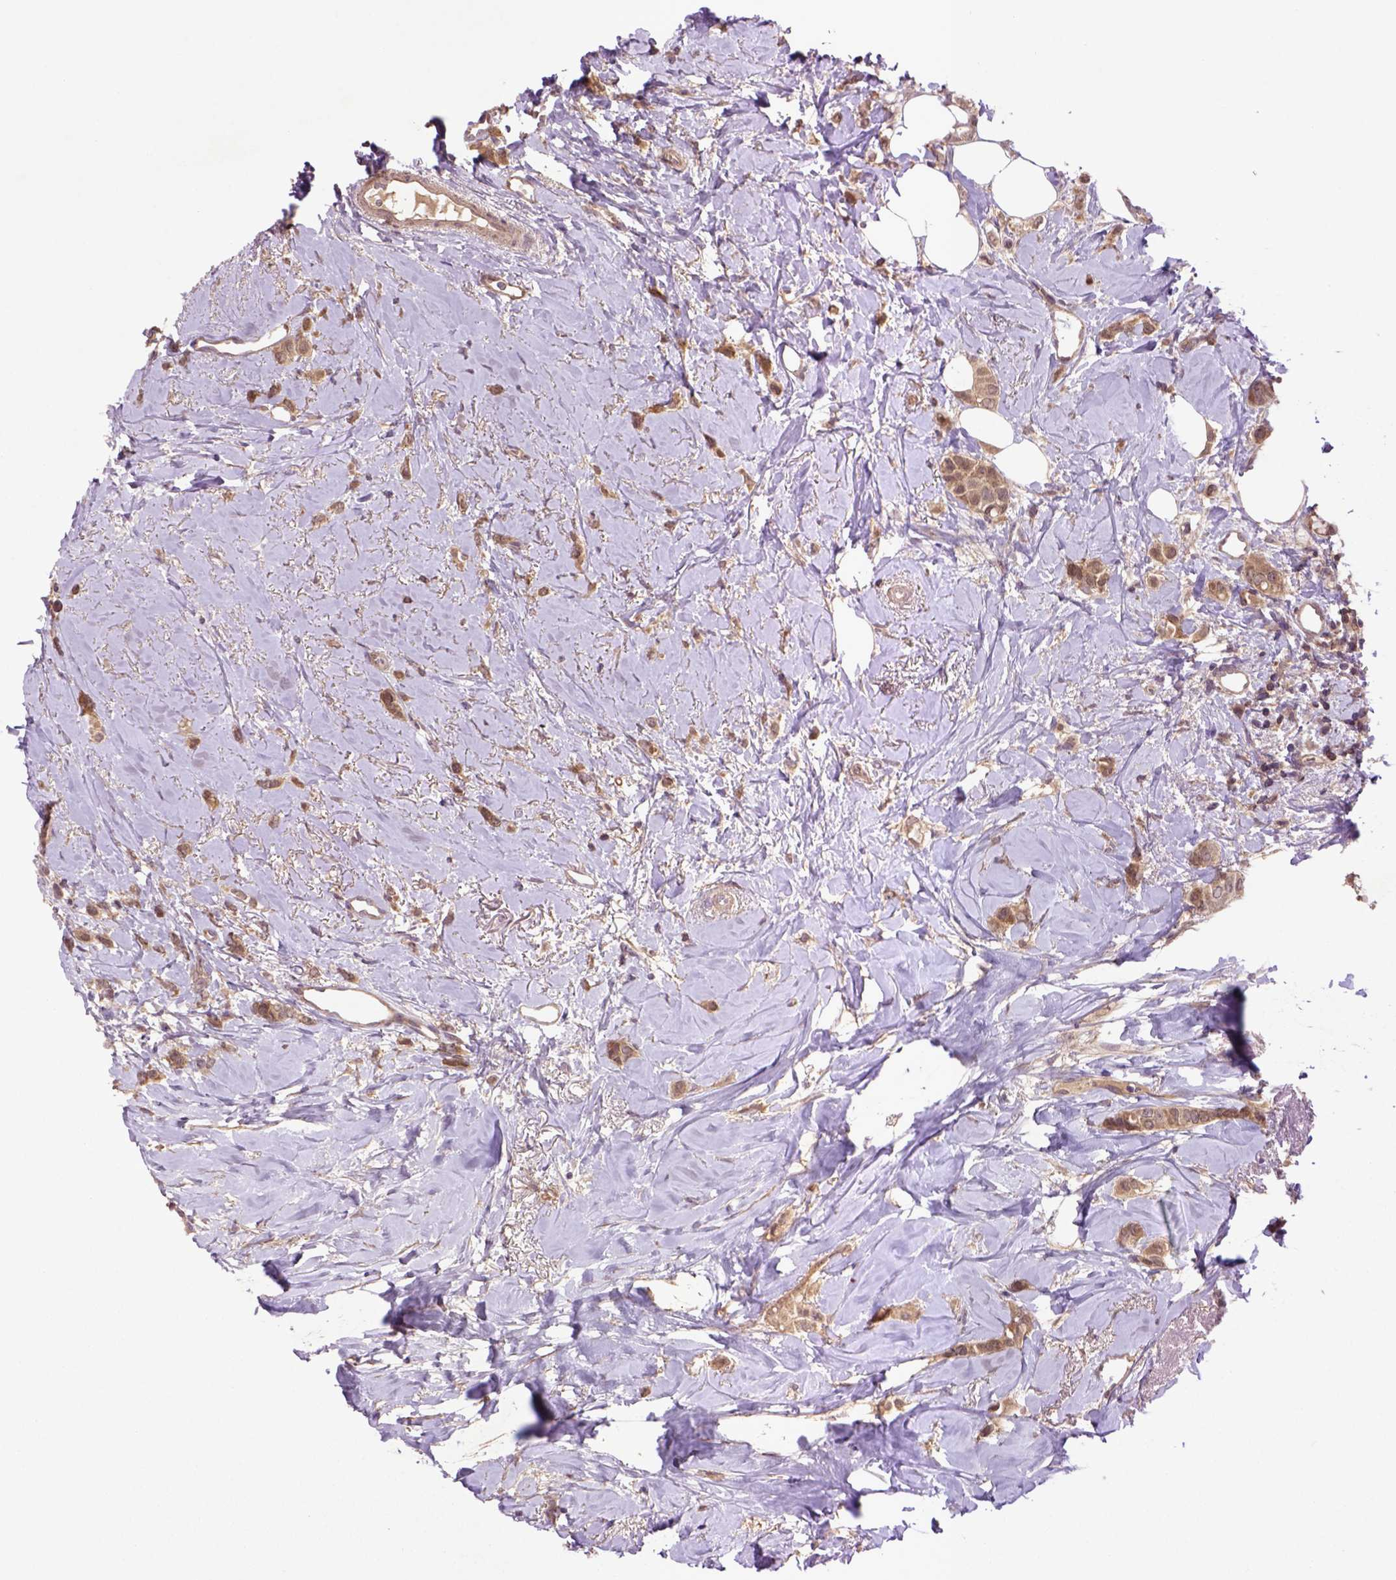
{"staining": {"intensity": "moderate", "quantity": ">75%", "location": "cytoplasmic/membranous,nuclear"}, "tissue": "breast cancer", "cell_type": "Tumor cells", "image_type": "cancer", "snomed": [{"axis": "morphology", "description": "Lobular carcinoma"}, {"axis": "topography", "description": "Breast"}], "caption": "Breast cancer (lobular carcinoma) was stained to show a protein in brown. There is medium levels of moderate cytoplasmic/membranous and nuclear positivity in approximately >75% of tumor cells.", "gene": "HSPBP1", "patient": {"sex": "female", "age": 66}}